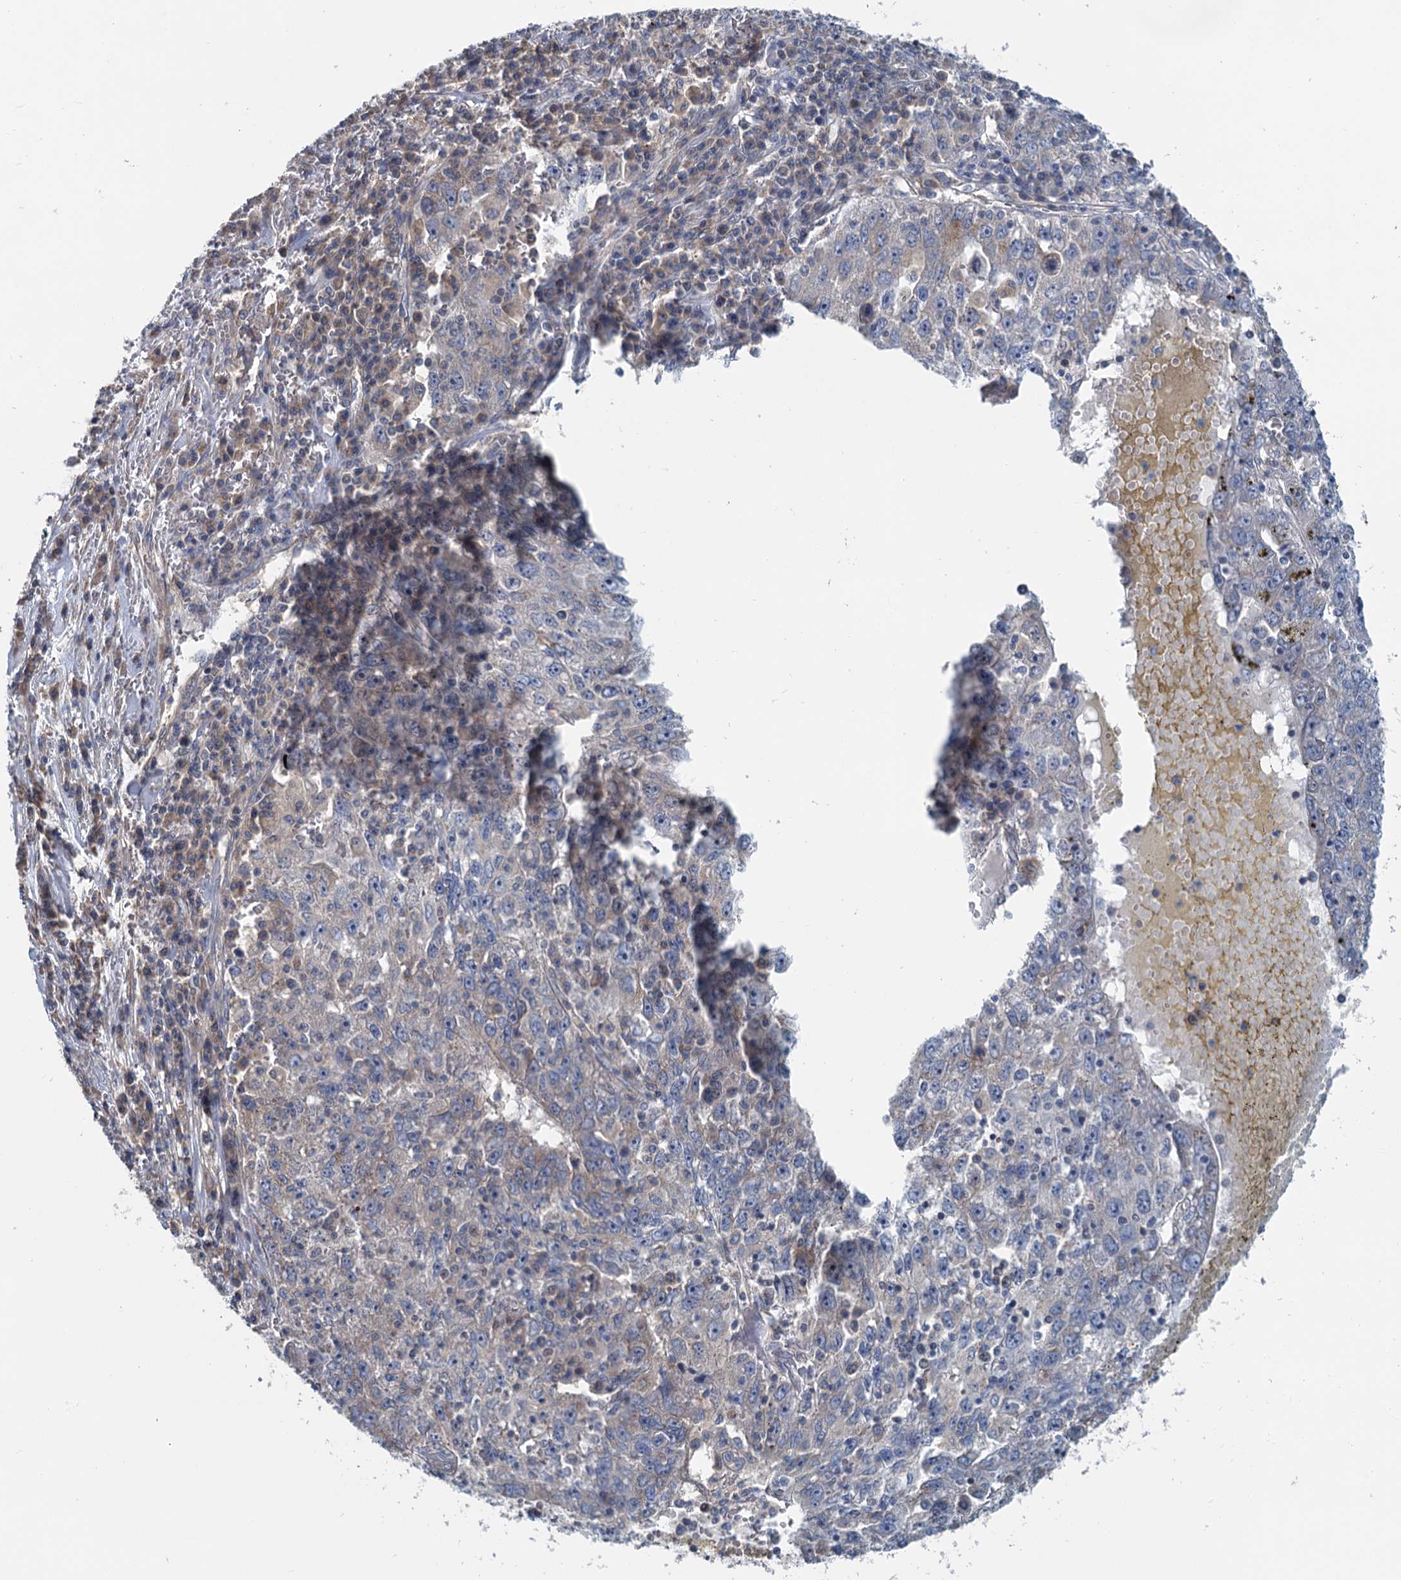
{"staining": {"intensity": "negative", "quantity": "none", "location": "none"}, "tissue": "liver cancer", "cell_type": "Tumor cells", "image_type": "cancer", "snomed": [{"axis": "morphology", "description": "Carcinoma, Hepatocellular, NOS"}, {"axis": "topography", "description": "Liver"}], "caption": "Image shows no protein positivity in tumor cells of liver cancer (hepatocellular carcinoma) tissue.", "gene": "TEDC1", "patient": {"sex": "male", "age": 49}}